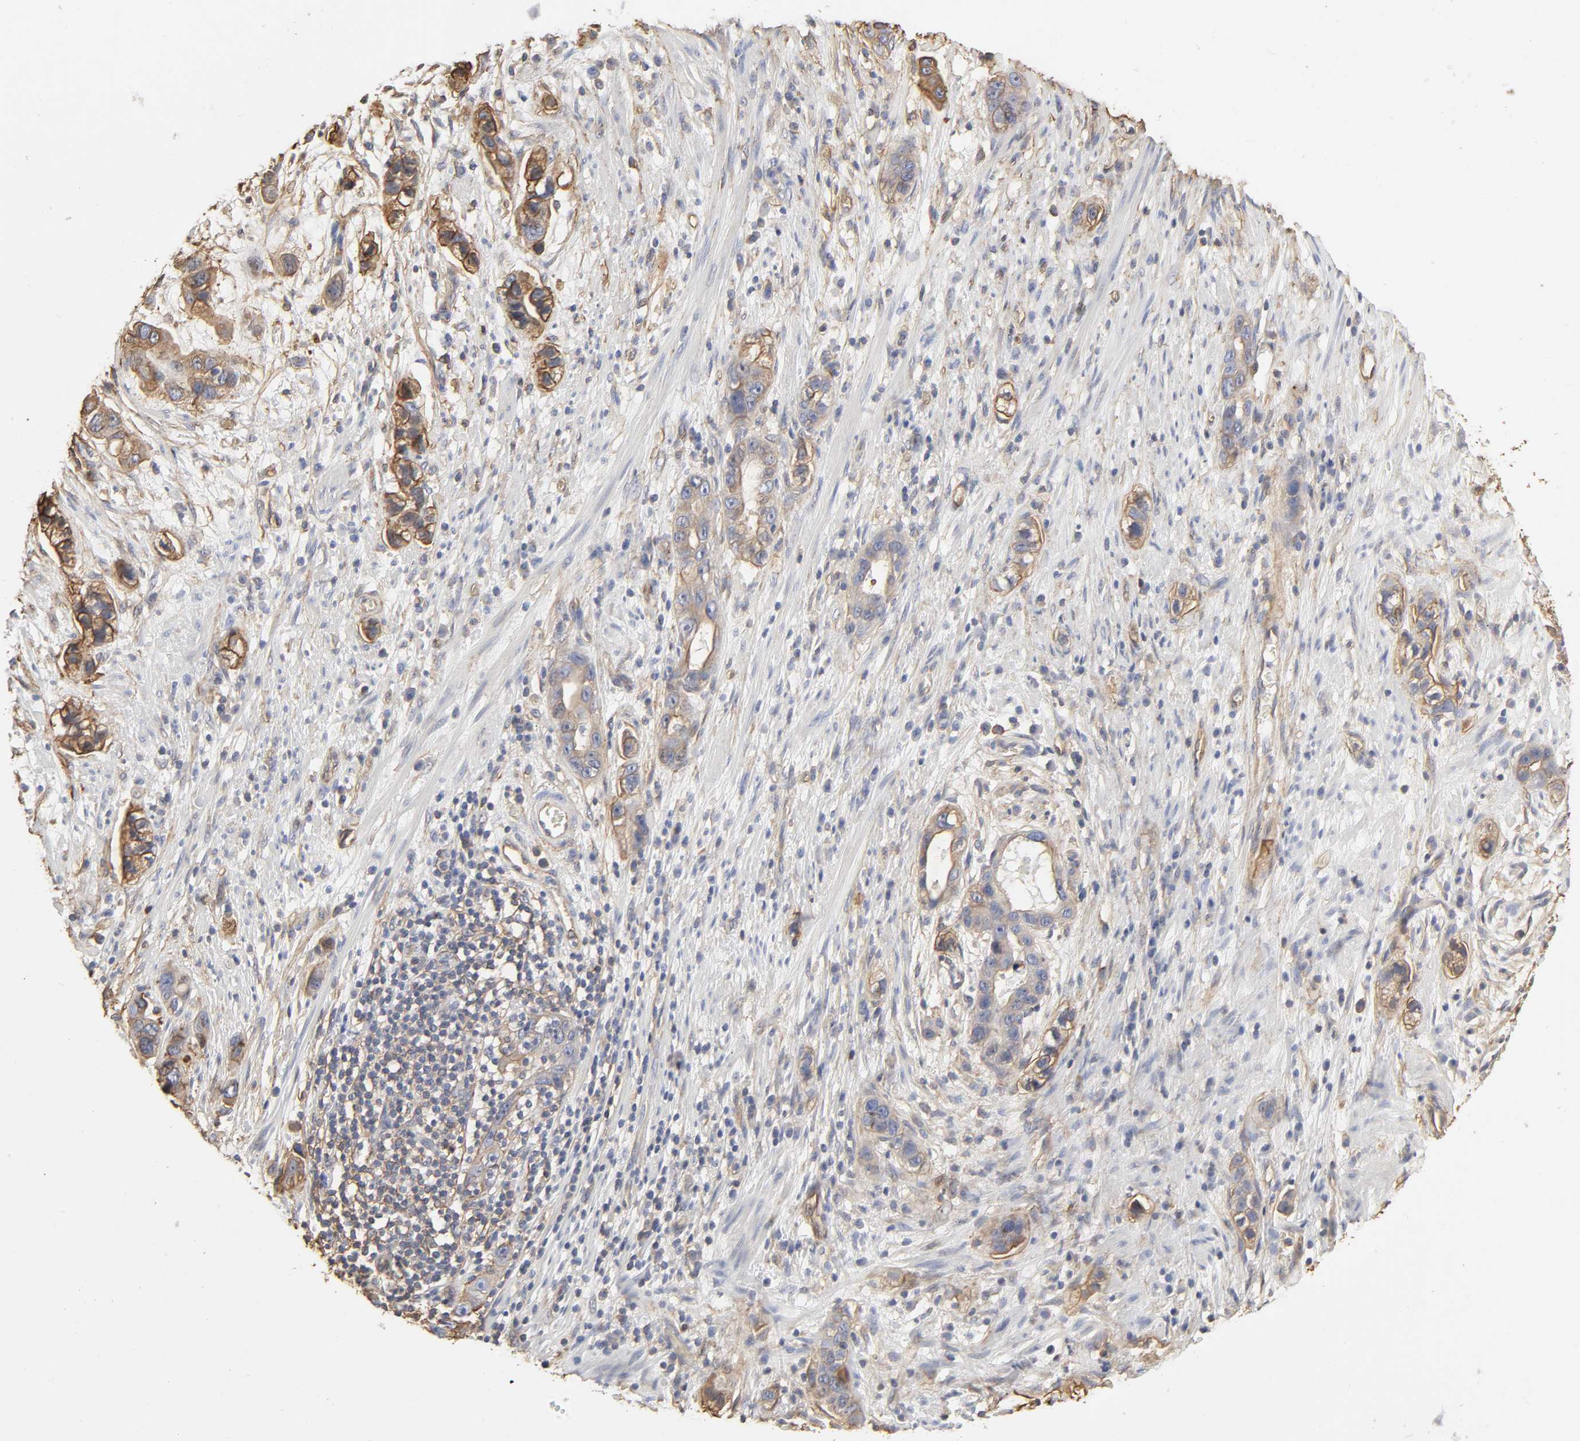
{"staining": {"intensity": "moderate", "quantity": ">75%", "location": "cytoplasmic/membranous"}, "tissue": "stomach cancer", "cell_type": "Tumor cells", "image_type": "cancer", "snomed": [{"axis": "morphology", "description": "Adenocarcinoma, NOS"}, {"axis": "topography", "description": "Stomach, lower"}], "caption": "A histopathology image of stomach adenocarcinoma stained for a protein demonstrates moderate cytoplasmic/membranous brown staining in tumor cells.", "gene": "ANXA2", "patient": {"sex": "female", "age": 93}}